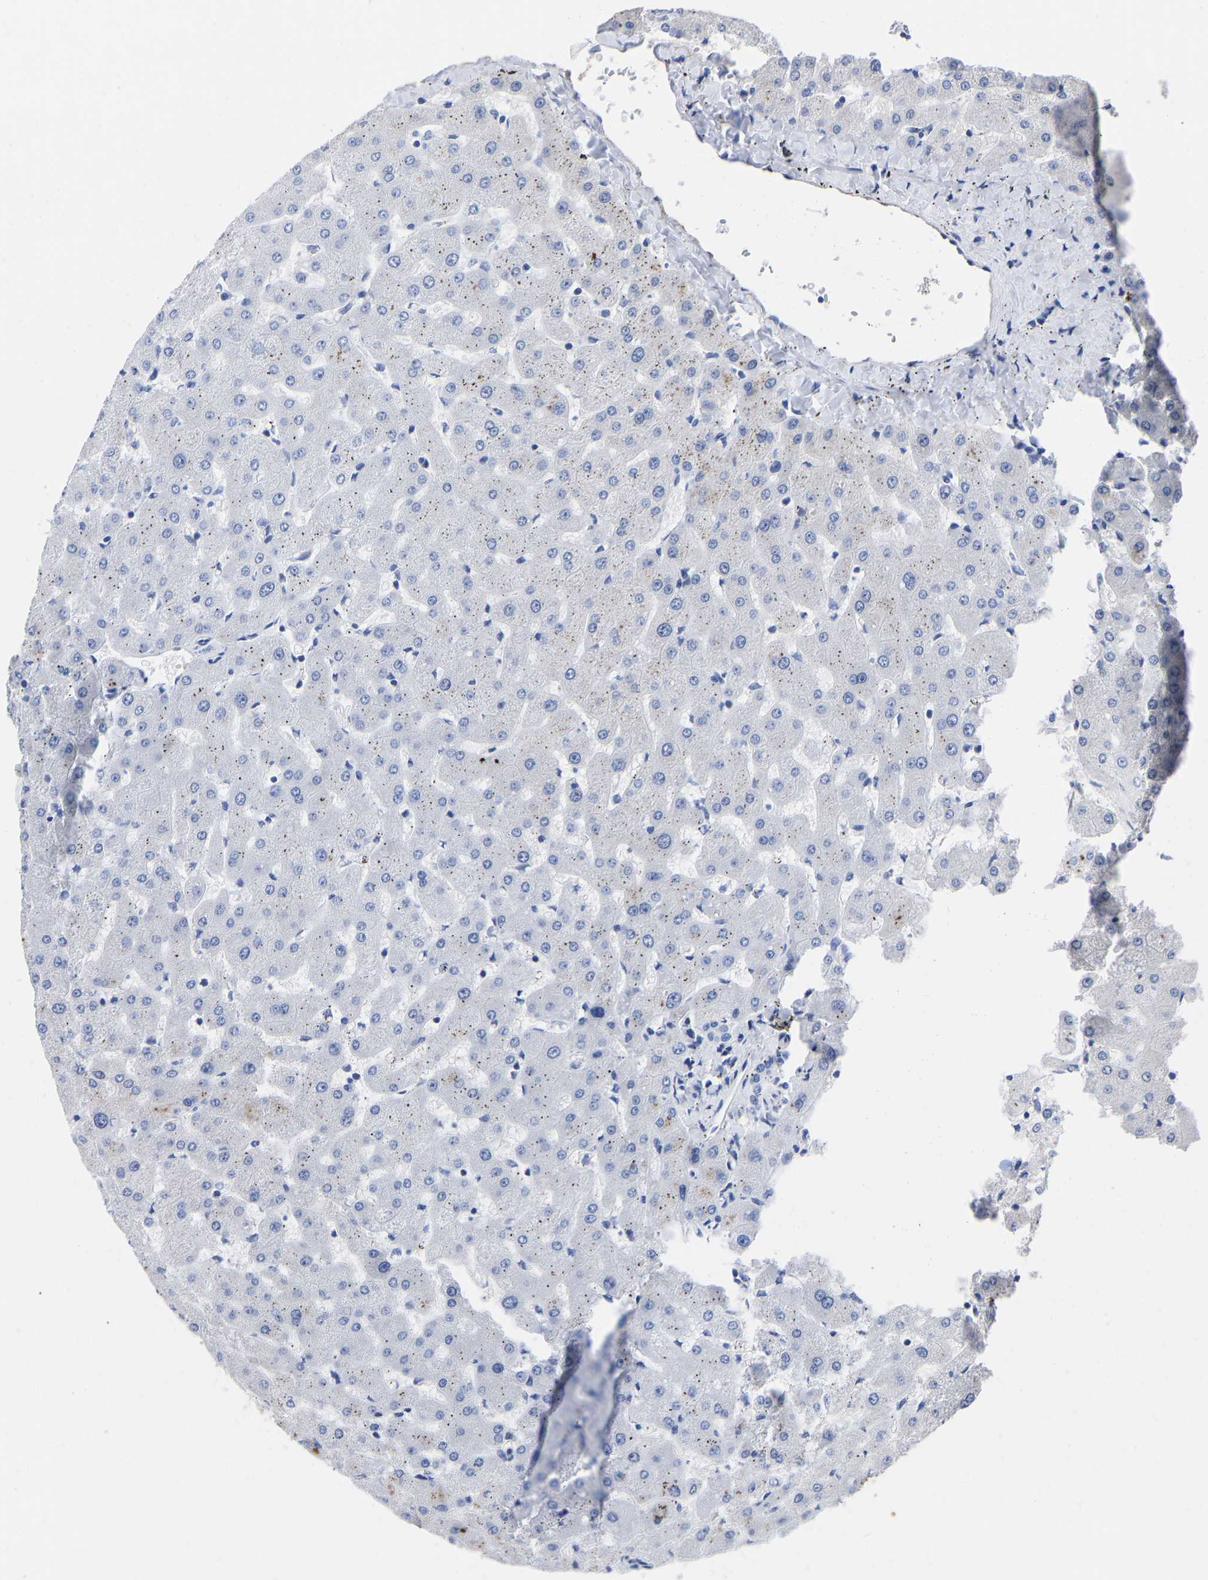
{"staining": {"intensity": "negative", "quantity": "none", "location": "none"}, "tissue": "liver", "cell_type": "Cholangiocytes", "image_type": "normal", "snomed": [{"axis": "morphology", "description": "Normal tissue, NOS"}, {"axis": "topography", "description": "Liver"}], "caption": "Liver stained for a protein using IHC reveals no staining cholangiocytes.", "gene": "GPA33", "patient": {"sex": "female", "age": 63}}